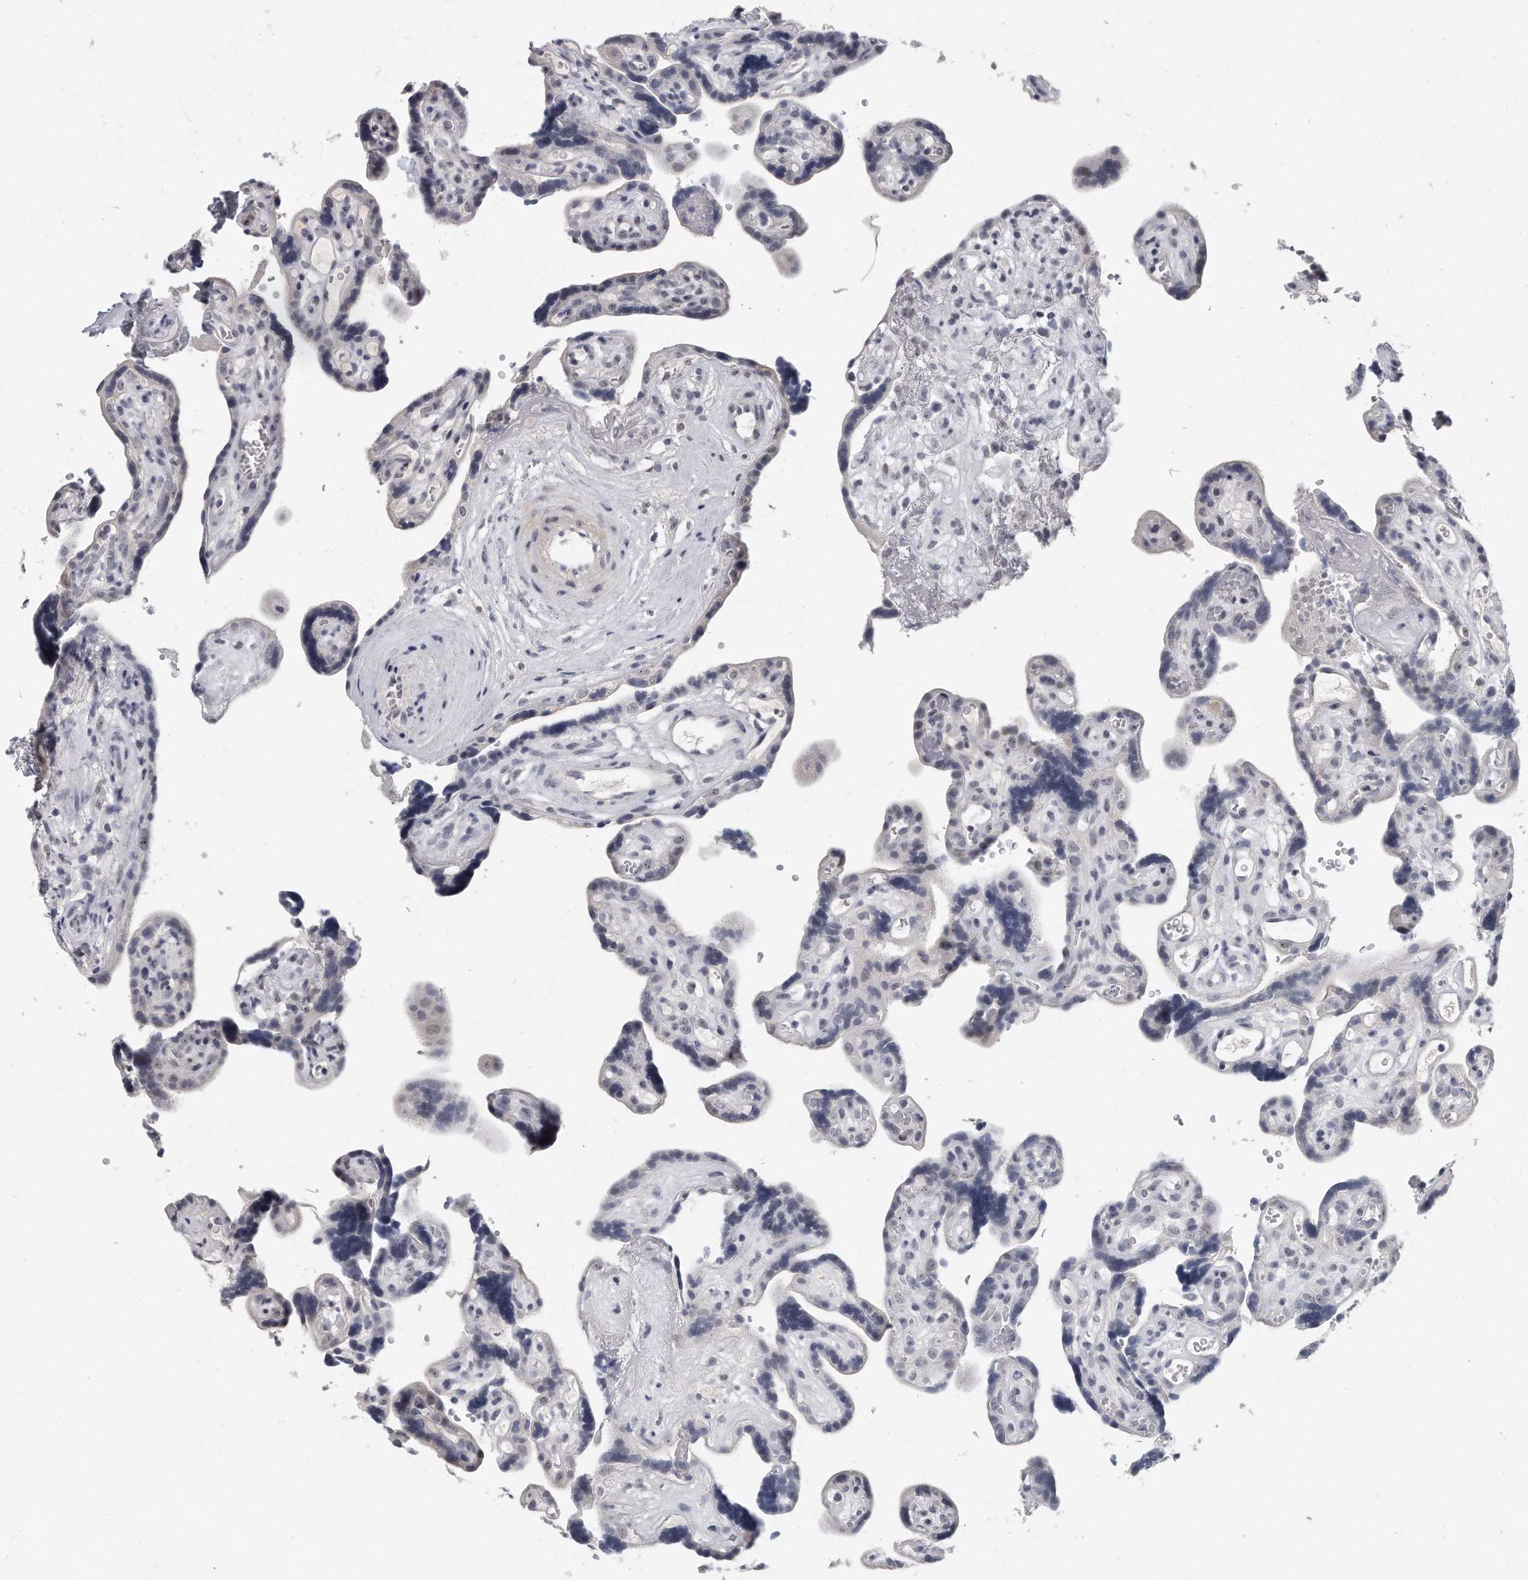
{"staining": {"intensity": "moderate", "quantity": "25%-75%", "location": "cytoplasmic/membranous,nuclear"}, "tissue": "placenta", "cell_type": "Decidual cells", "image_type": "normal", "snomed": [{"axis": "morphology", "description": "Normal tissue, NOS"}, {"axis": "topography", "description": "Placenta"}], "caption": "IHC (DAB (3,3'-diaminobenzidine)) staining of benign placenta reveals moderate cytoplasmic/membranous,nuclear protein positivity in about 25%-75% of decidual cells.", "gene": "TFCP2L1", "patient": {"sex": "female", "age": 30}}